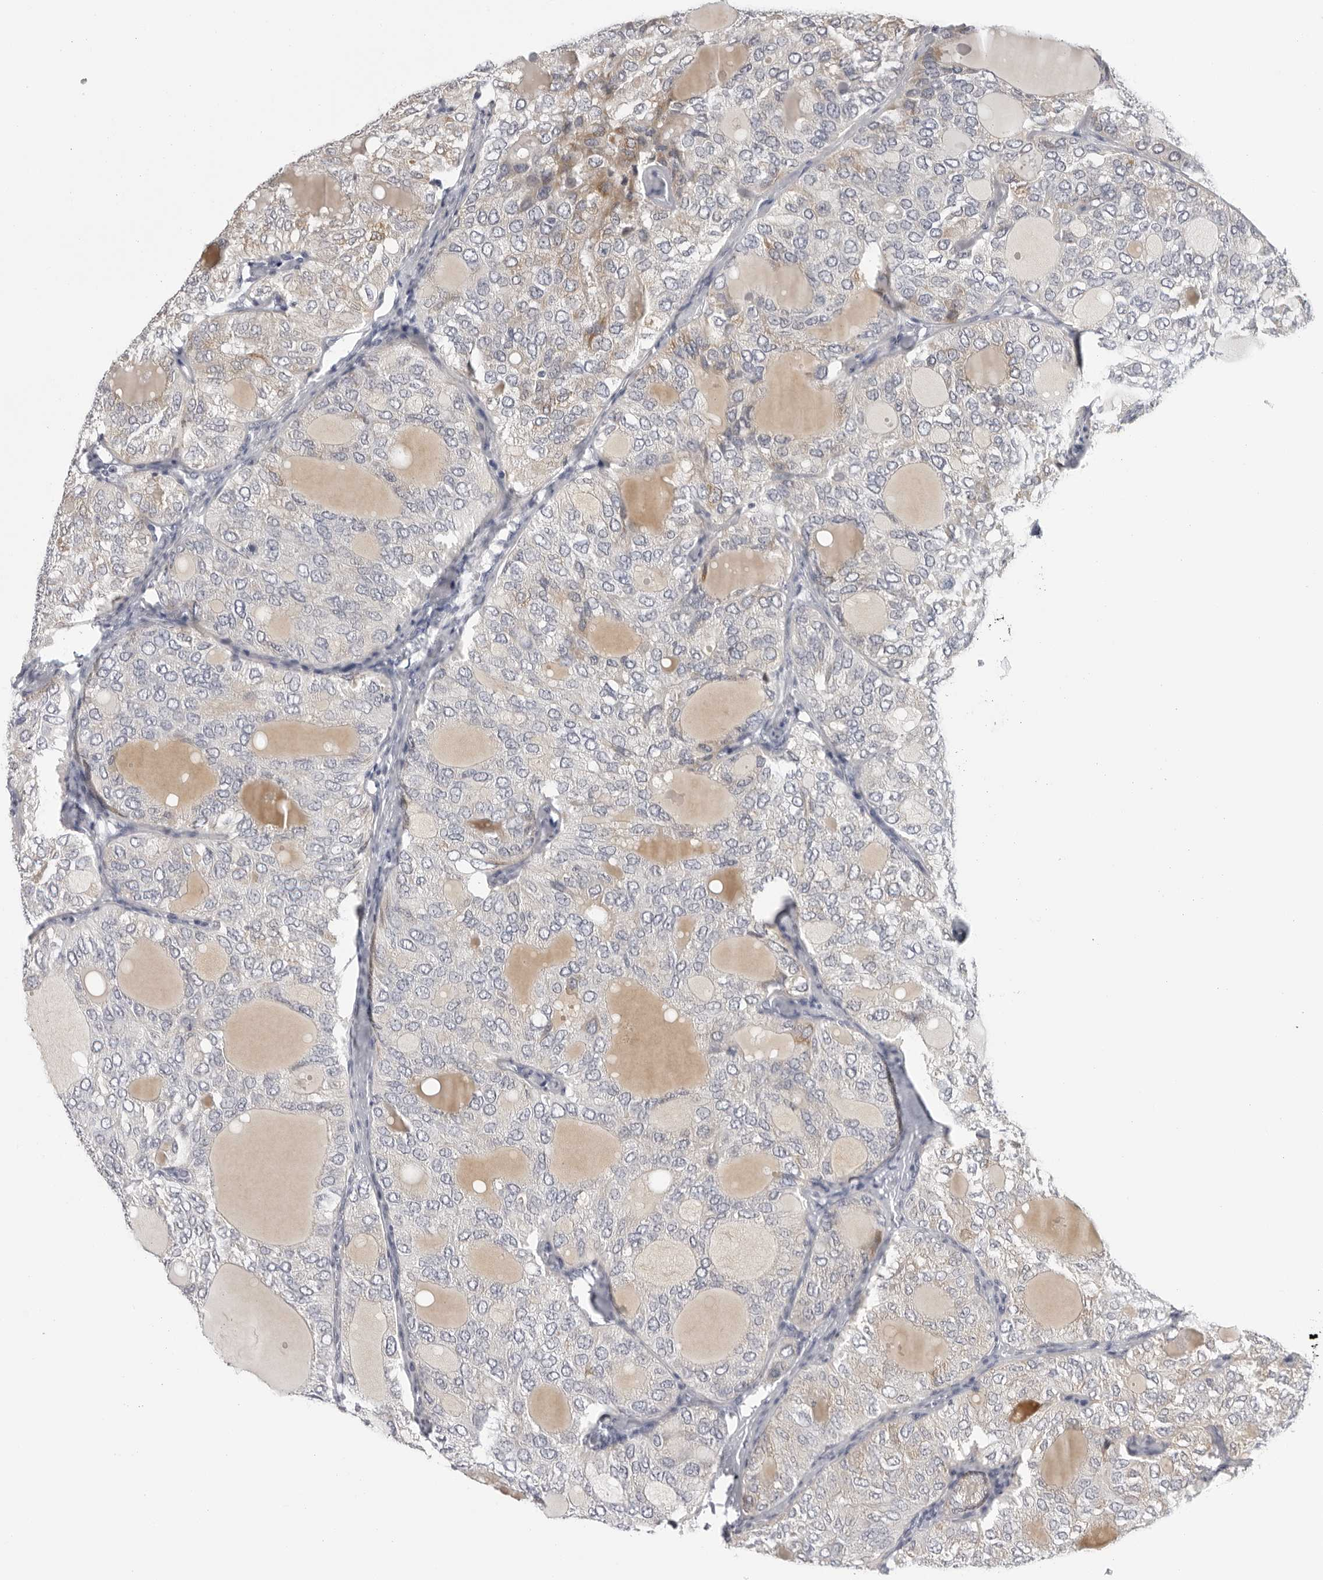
{"staining": {"intensity": "weak", "quantity": "<25%", "location": "cytoplasmic/membranous"}, "tissue": "thyroid cancer", "cell_type": "Tumor cells", "image_type": "cancer", "snomed": [{"axis": "morphology", "description": "Follicular adenoma carcinoma, NOS"}, {"axis": "topography", "description": "Thyroid gland"}], "caption": "This histopathology image is of follicular adenoma carcinoma (thyroid) stained with immunohistochemistry to label a protein in brown with the nuclei are counter-stained blue. There is no positivity in tumor cells.", "gene": "ZNF502", "patient": {"sex": "male", "age": 75}}